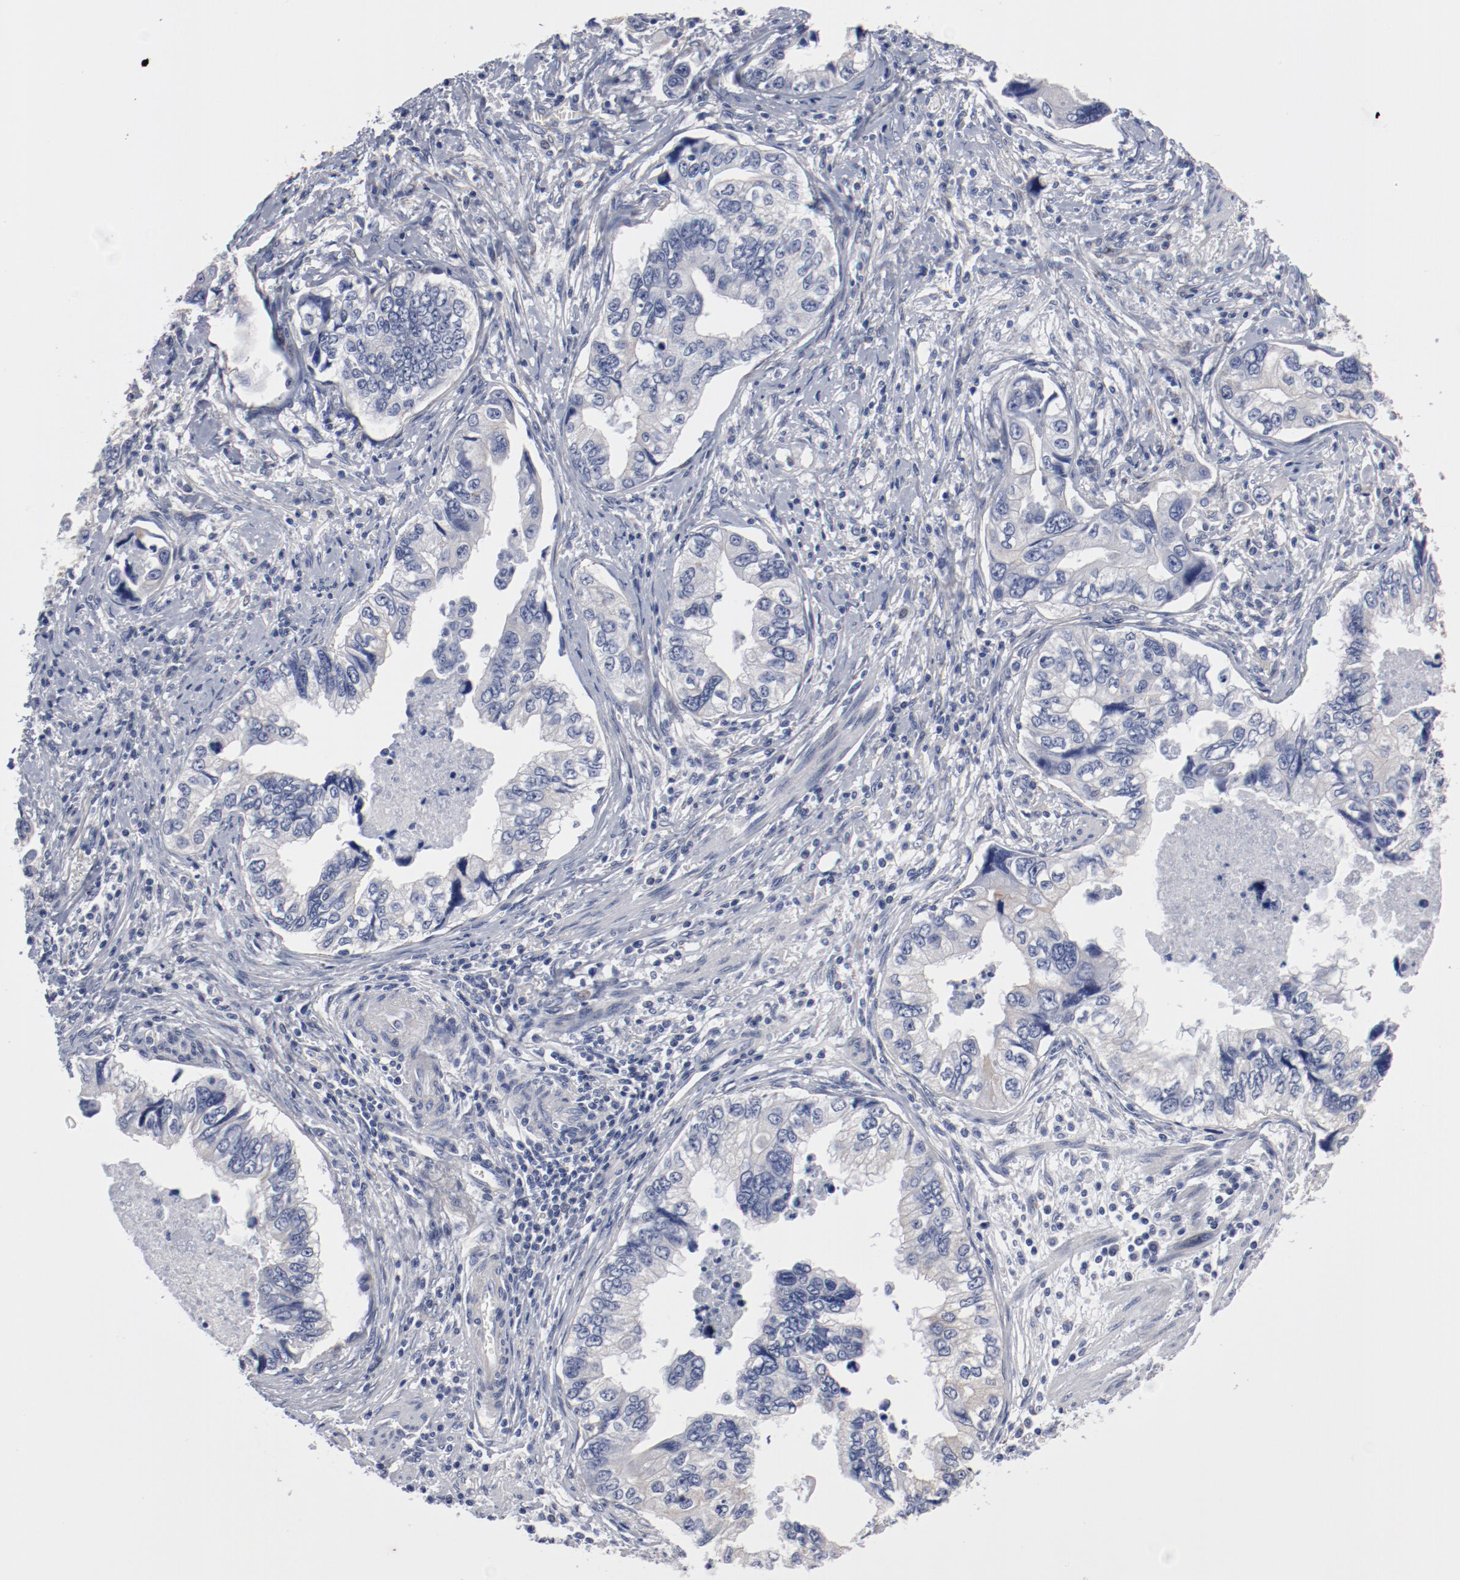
{"staining": {"intensity": "negative", "quantity": "none", "location": "none"}, "tissue": "stomach cancer", "cell_type": "Tumor cells", "image_type": "cancer", "snomed": [{"axis": "morphology", "description": "Adenocarcinoma, NOS"}, {"axis": "topography", "description": "Pancreas"}, {"axis": "topography", "description": "Stomach, upper"}], "caption": "Histopathology image shows no significant protein expression in tumor cells of stomach adenocarcinoma. (DAB (3,3'-diaminobenzidine) immunohistochemistry (IHC), high magnification).", "gene": "GPR143", "patient": {"sex": "male", "age": 77}}